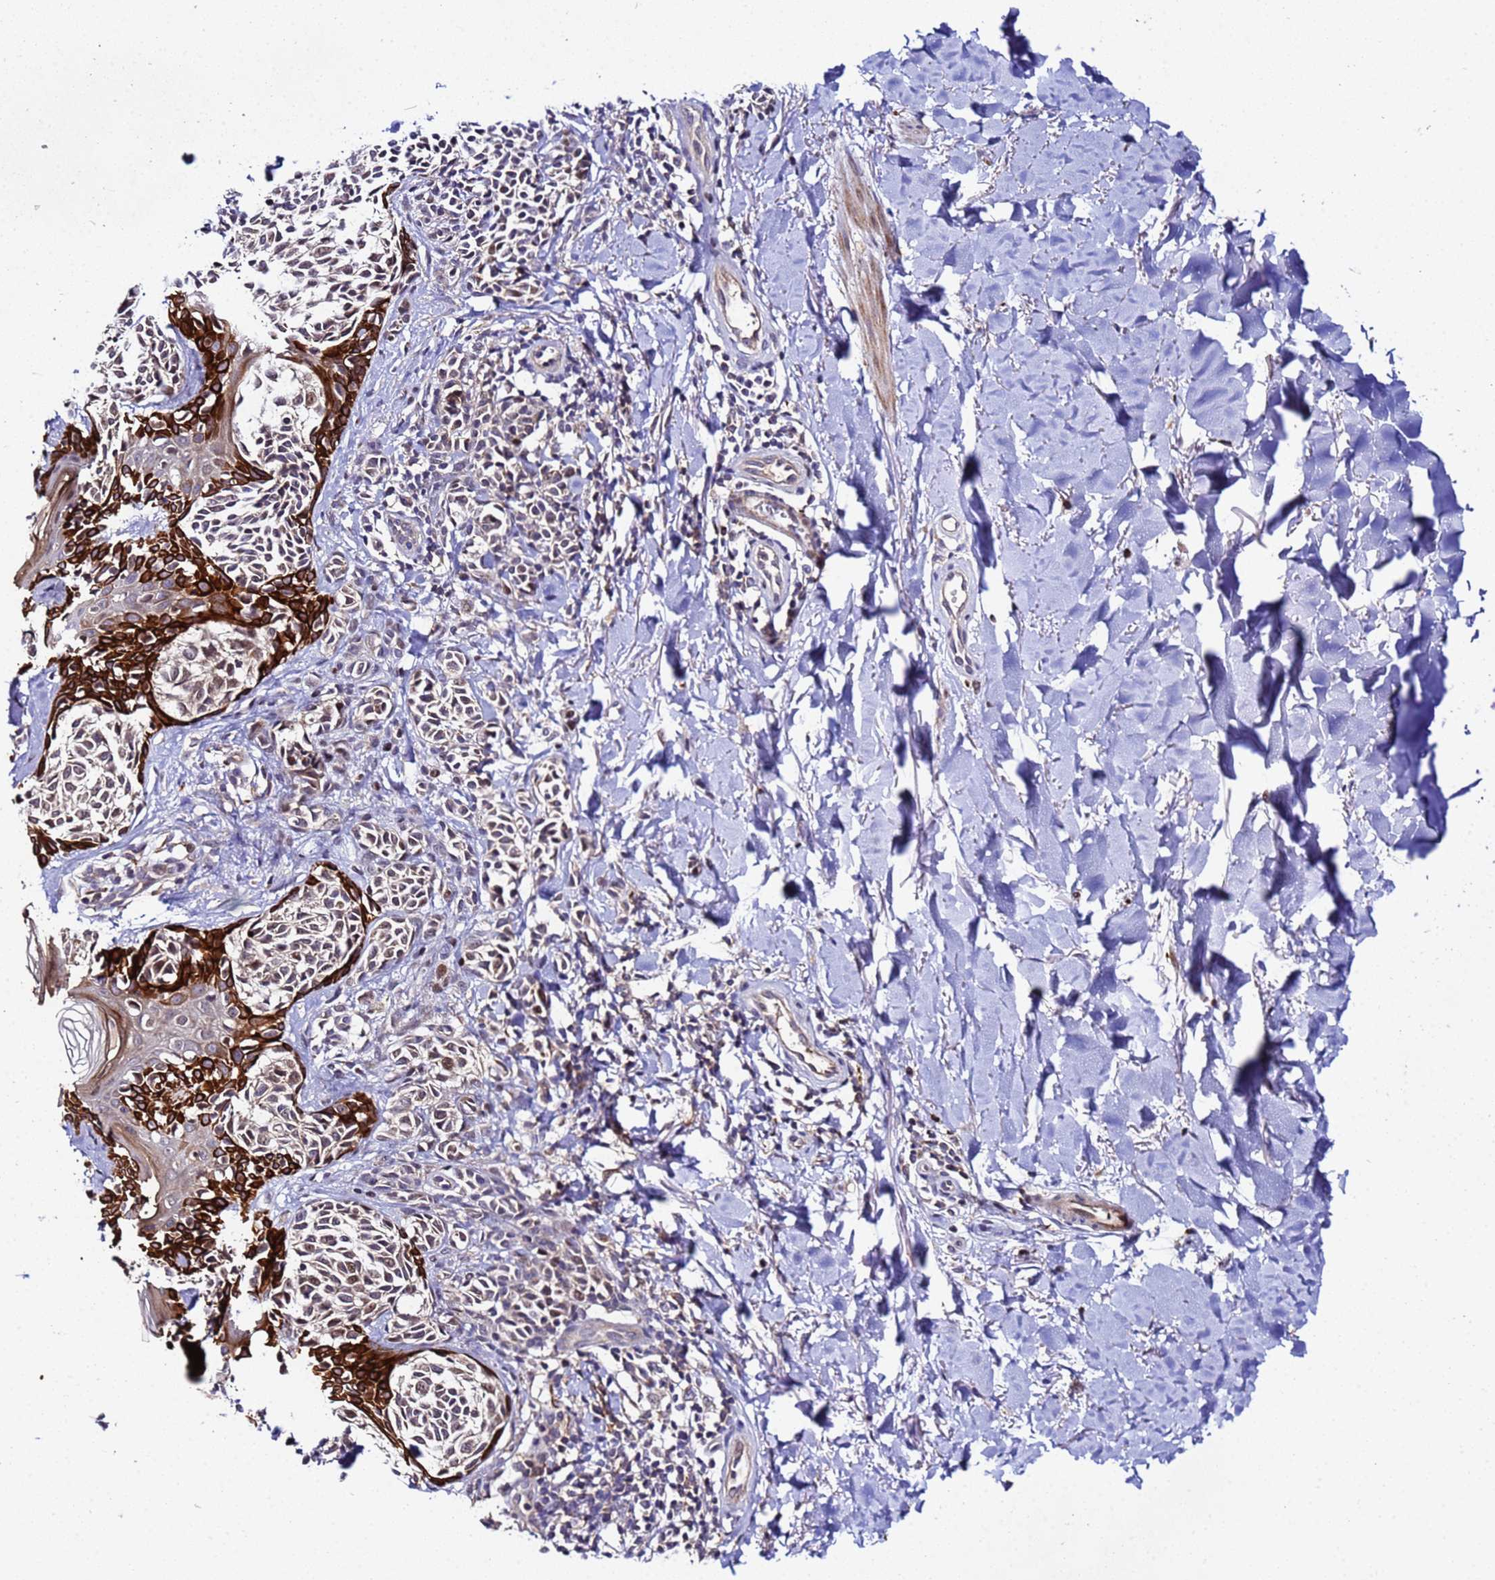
{"staining": {"intensity": "weak", "quantity": "25%-75%", "location": "cytoplasmic/membranous"}, "tissue": "melanoma", "cell_type": "Tumor cells", "image_type": "cancer", "snomed": [{"axis": "morphology", "description": "Malignant melanoma, NOS"}, {"axis": "topography", "description": "Skin of upper extremity"}], "caption": "Human malignant melanoma stained with a brown dye displays weak cytoplasmic/membranous positive staining in approximately 25%-75% of tumor cells.", "gene": "PLXDC2", "patient": {"sex": "male", "age": 40}}